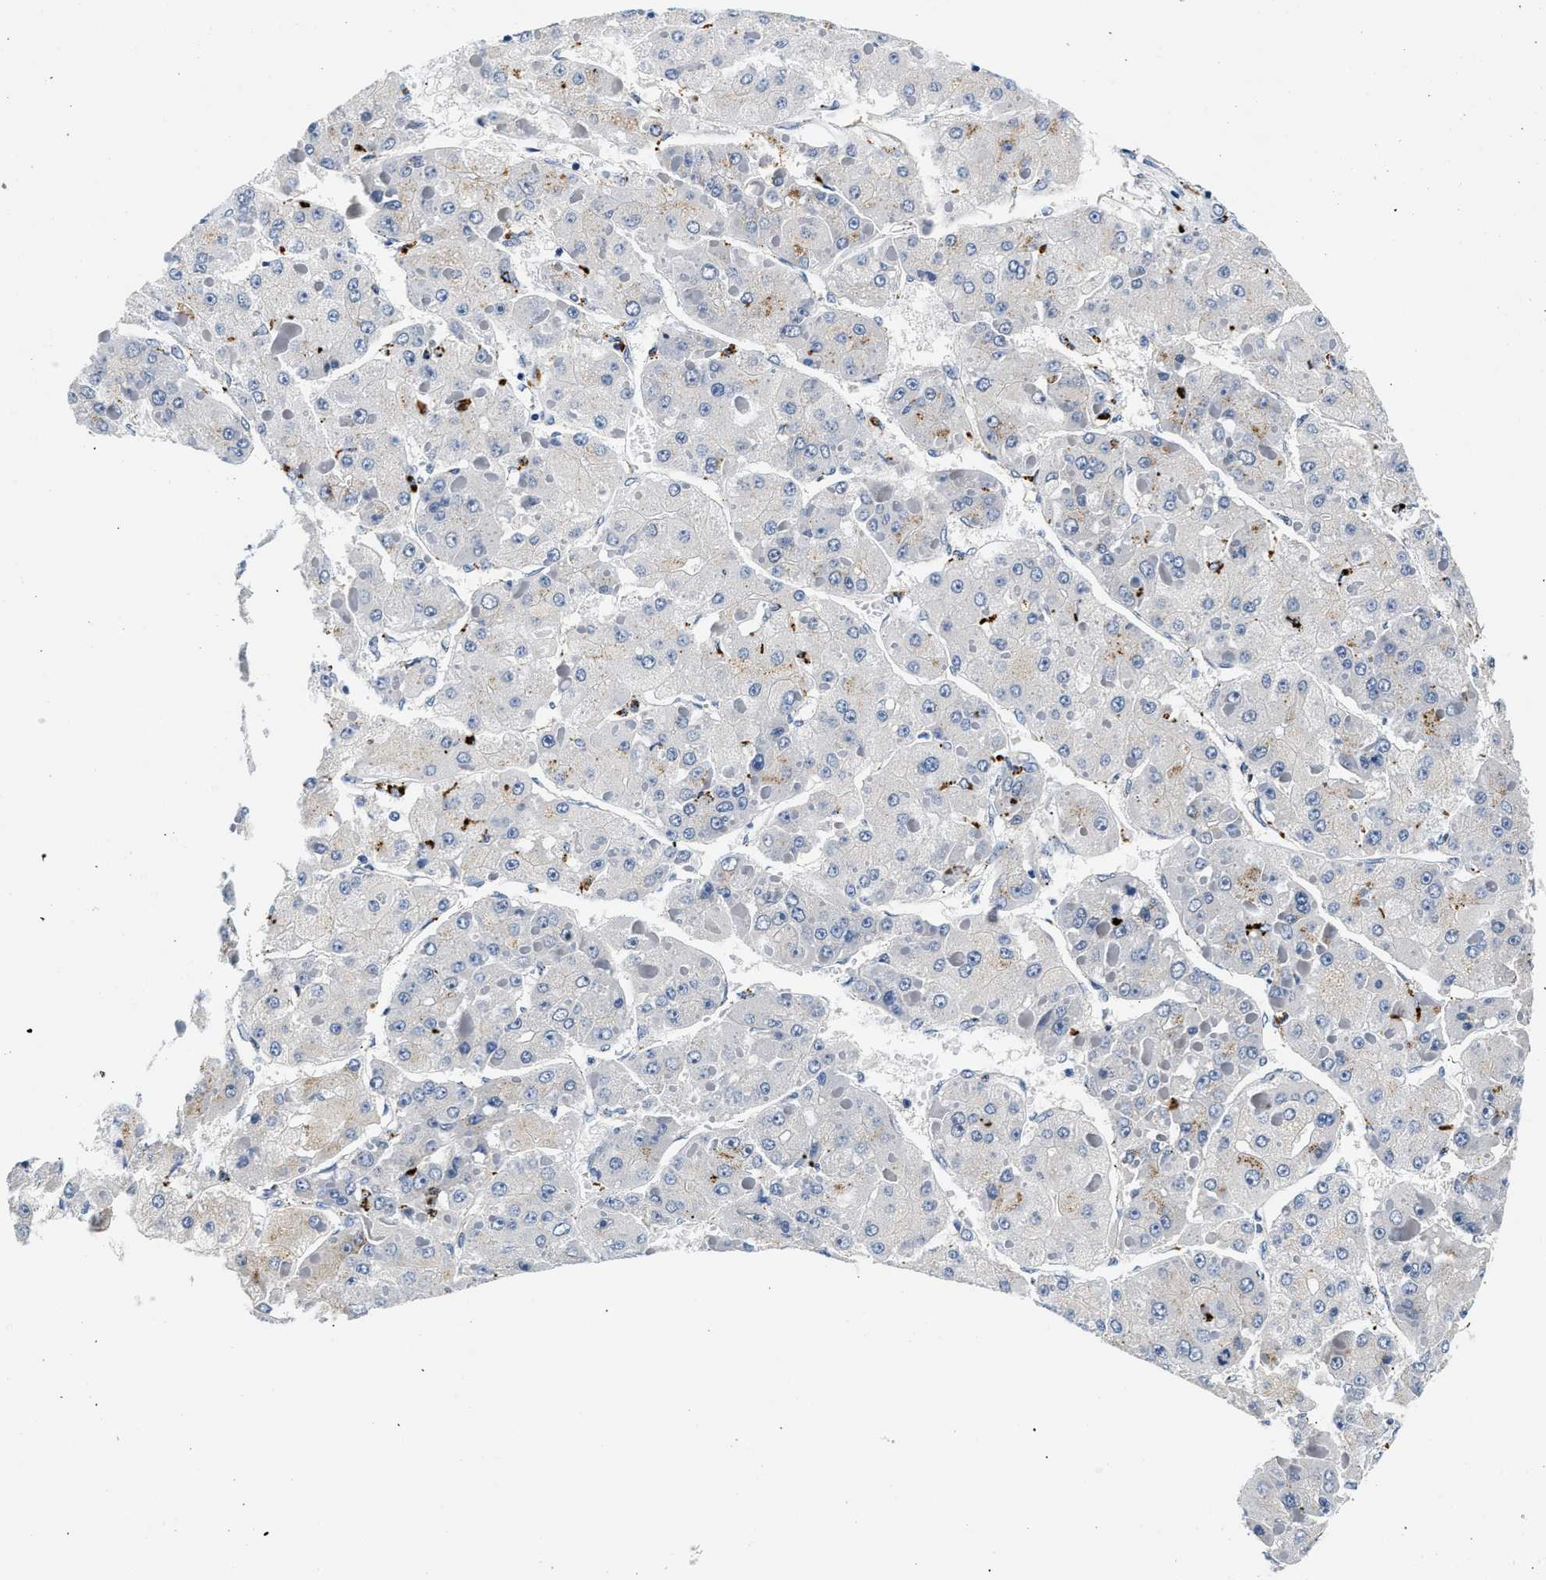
{"staining": {"intensity": "negative", "quantity": "none", "location": "none"}, "tissue": "liver cancer", "cell_type": "Tumor cells", "image_type": "cancer", "snomed": [{"axis": "morphology", "description": "Carcinoma, Hepatocellular, NOS"}, {"axis": "topography", "description": "Liver"}], "caption": "Tumor cells are negative for protein expression in human liver cancer (hepatocellular carcinoma).", "gene": "MED22", "patient": {"sex": "female", "age": 73}}